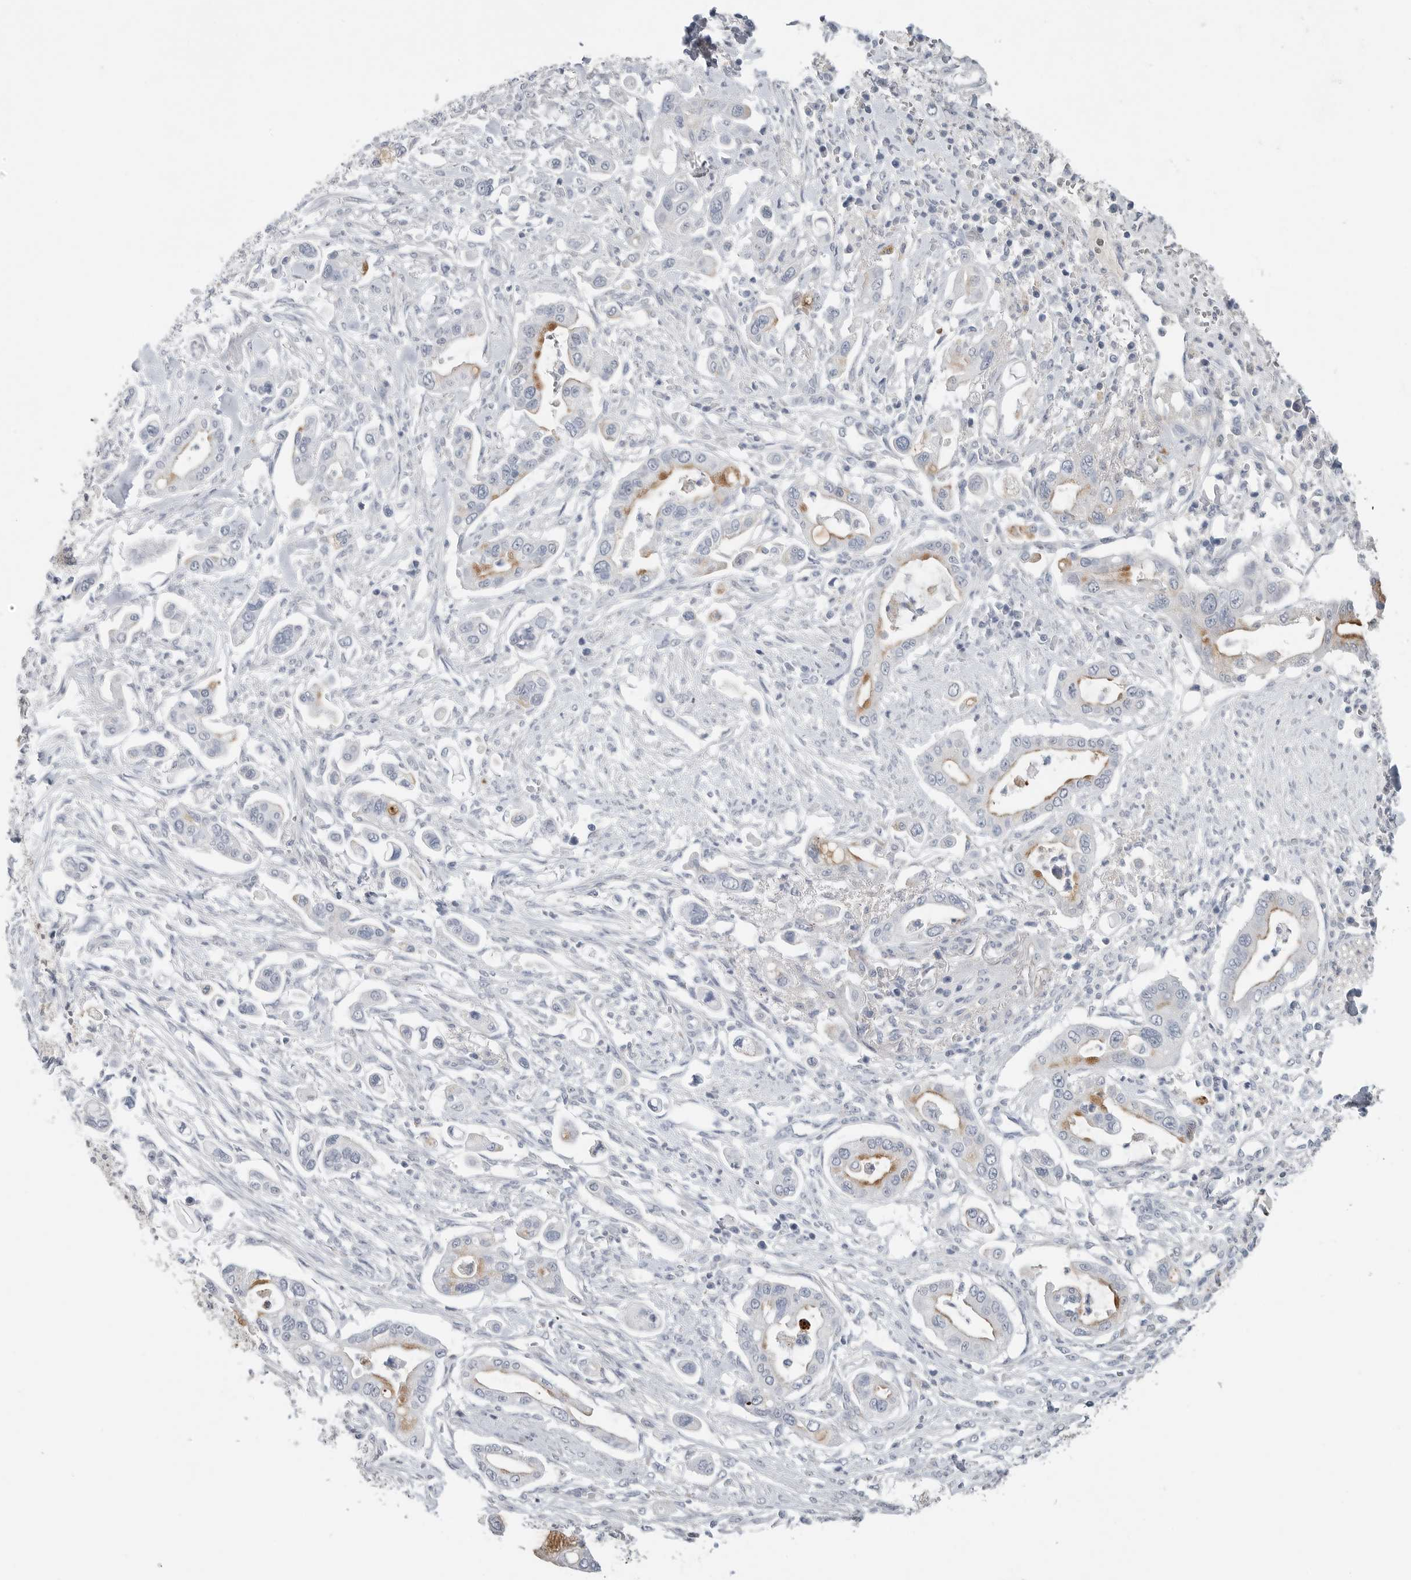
{"staining": {"intensity": "moderate", "quantity": "<25%", "location": "cytoplasmic/membranous"}, "tissue": "pancreatic cancer", "cell_type": "Tumor cells", "image_type": "cancer", "snomed": [{"axis": "morphology", "description": "Adenocarcinoma, NOS"}, {"axis": "topography", "description": "Pancreas"}], "caption": "IHC histopathology image of neoplastic tissue: adenocarcinoma (pancreatic) stained using IHC shows low levels of moderate protein expression localized specifically in the cytoplasmic/membranous of tumor cells, appearing as a cytoplasmic/membranous brown color.", "gene": "TIMP1", "patient": {"sex": "male", "age": 68}}